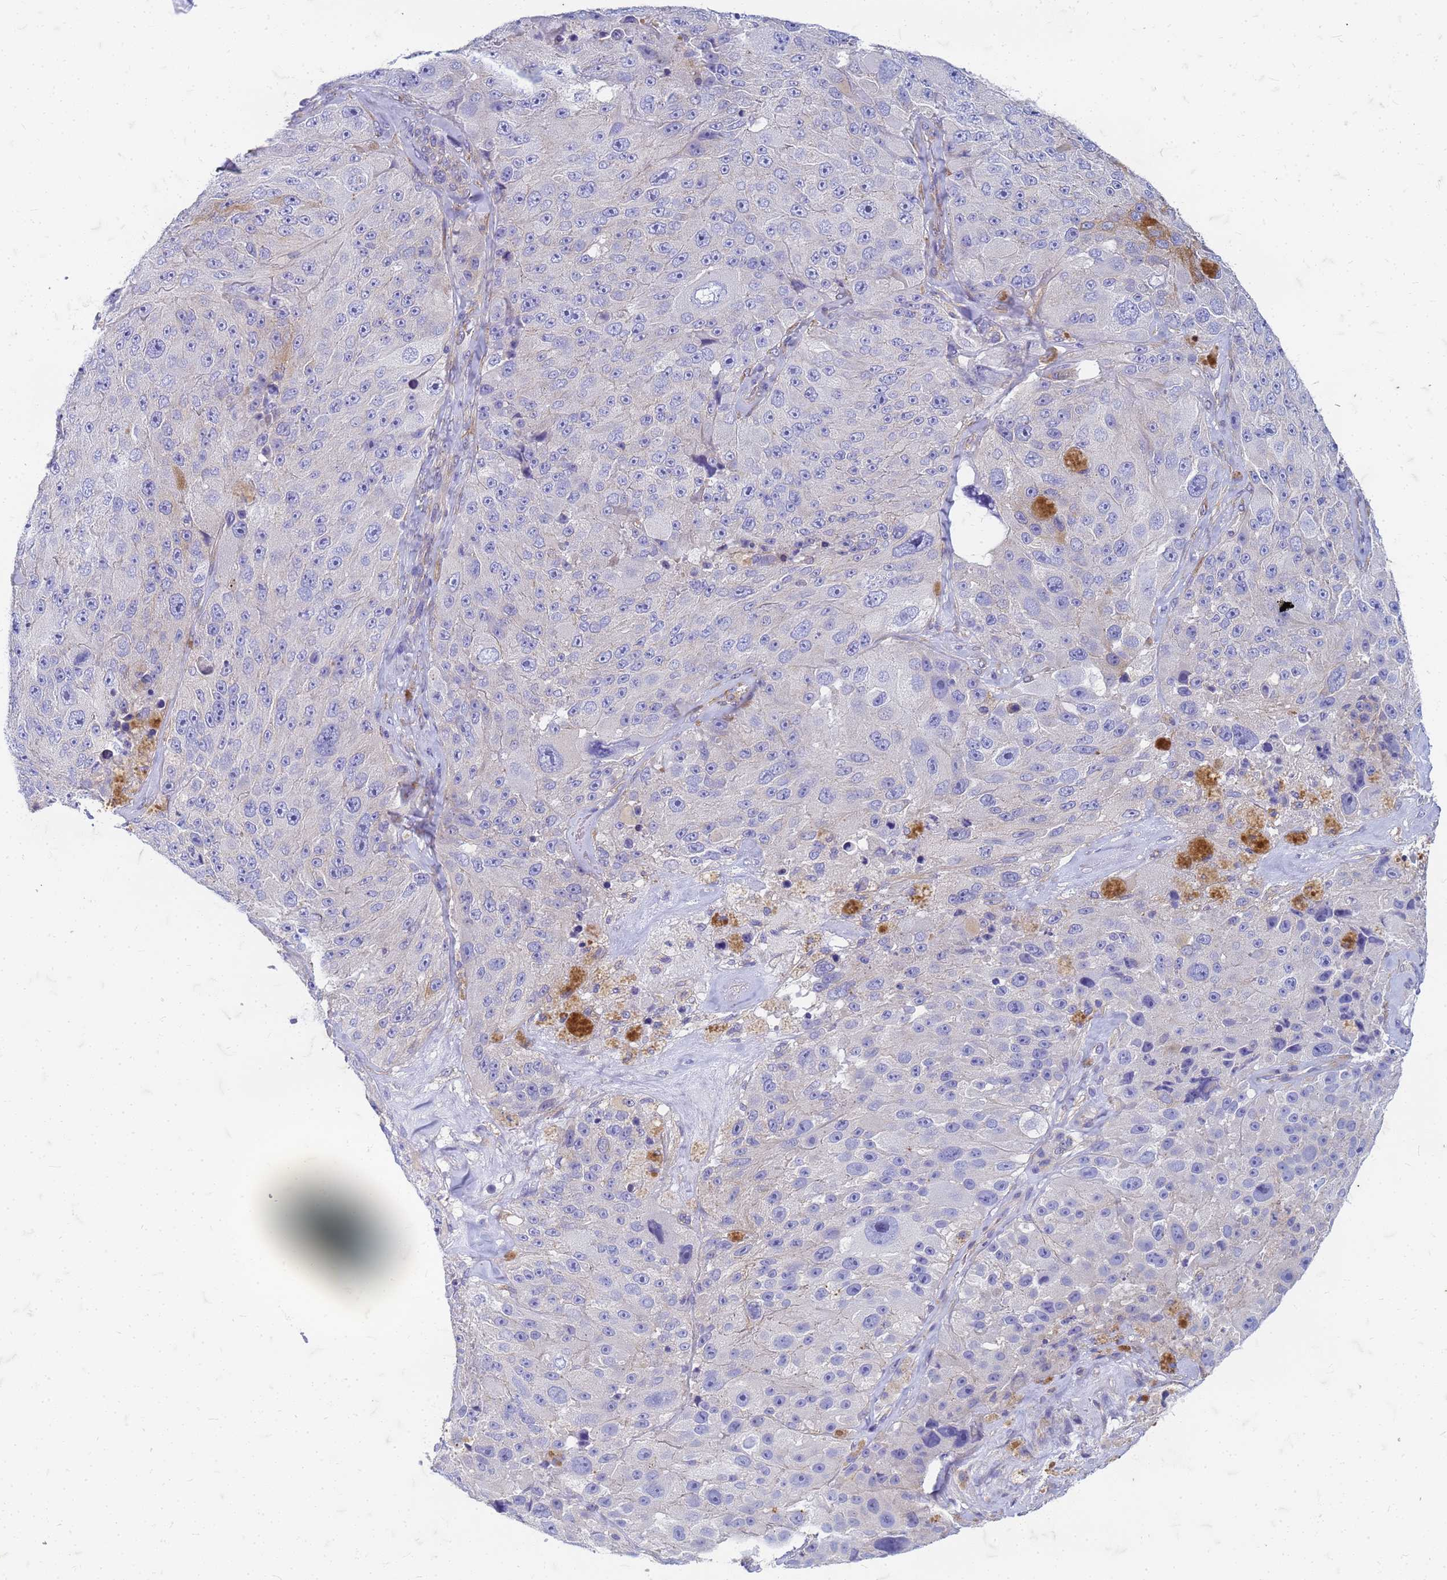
{"staining": {"intensity": "negative", "quantity": "none", "location": "none"}, "tissue": "melanoma", "cell_type": "Tumor cells", "image_type": "cancer", "snomed": [{"axis": "morphology", "description": "Malignant melanoma, Metastatic site"}, {"axis": "topography", "description": "Lymph node"}], "caption": "Immunohistochemical staining of human melanoma shows no significant positivity in tumor cells.", "gene": "TRIM64B", "patient": {"sex": "male", "age": 62}}